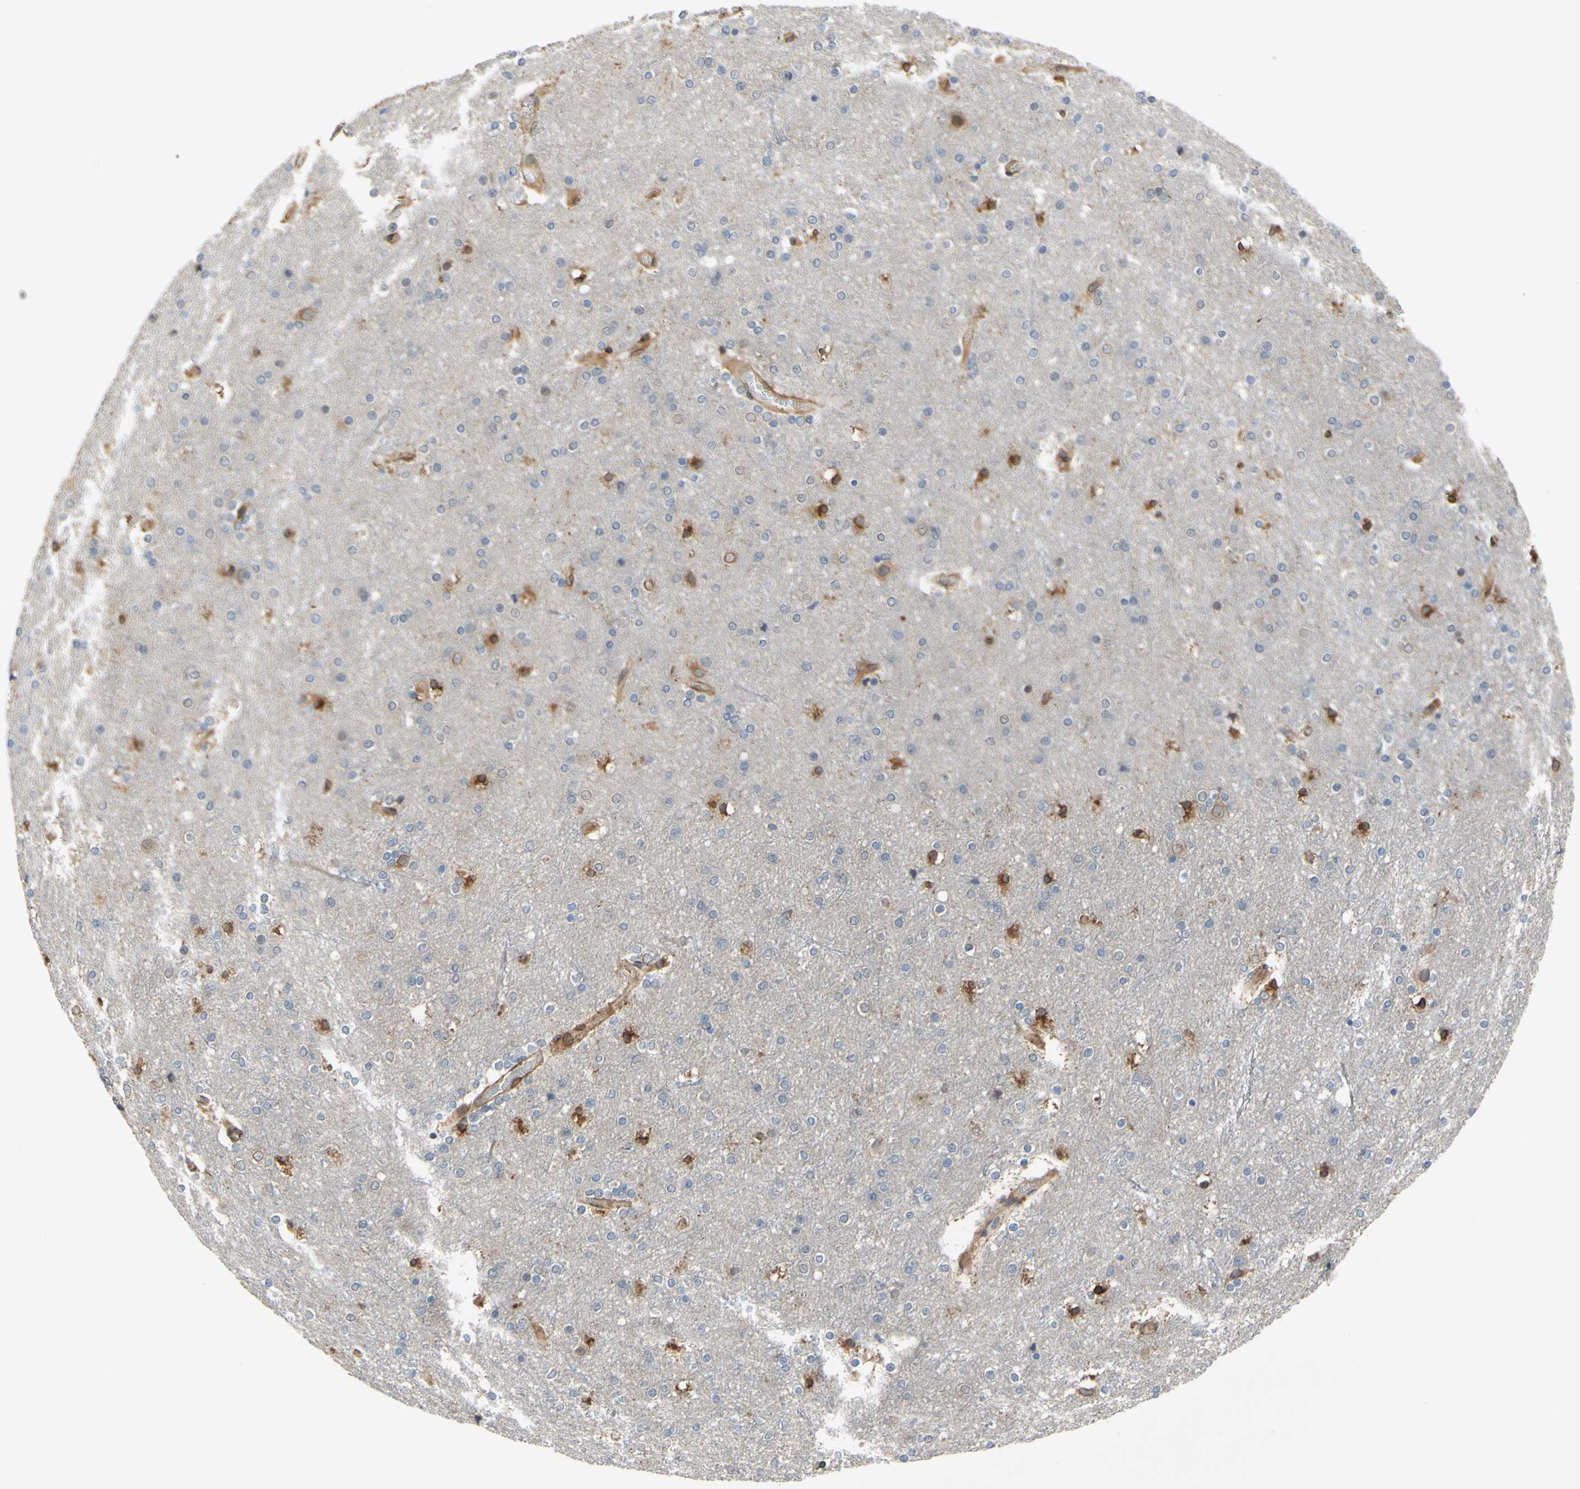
{"staining": {"intensity": "moderate", "quantity": ">75%", "location": "cytoplasmic/membranous"}, "tissue": "cerebral cortex", "cell_type": "Endothelial cells", "image_type": "normal", "snomed": [{"axis": "morphology", "description": "Normal tissue, NOS"}, {"axis": "topography", "description": "Cerebral cortex"}], "caption": "Immunohistochemistry micrograph of normal human cerebral cortex stained for a protein (brown), which exhibits medium levels of moderate cytoplasmic/membranous staining in approximately >75% of endothelial cells.", "gene": "PRXL2A", "patient": {"sex": "female", "age": 54}}